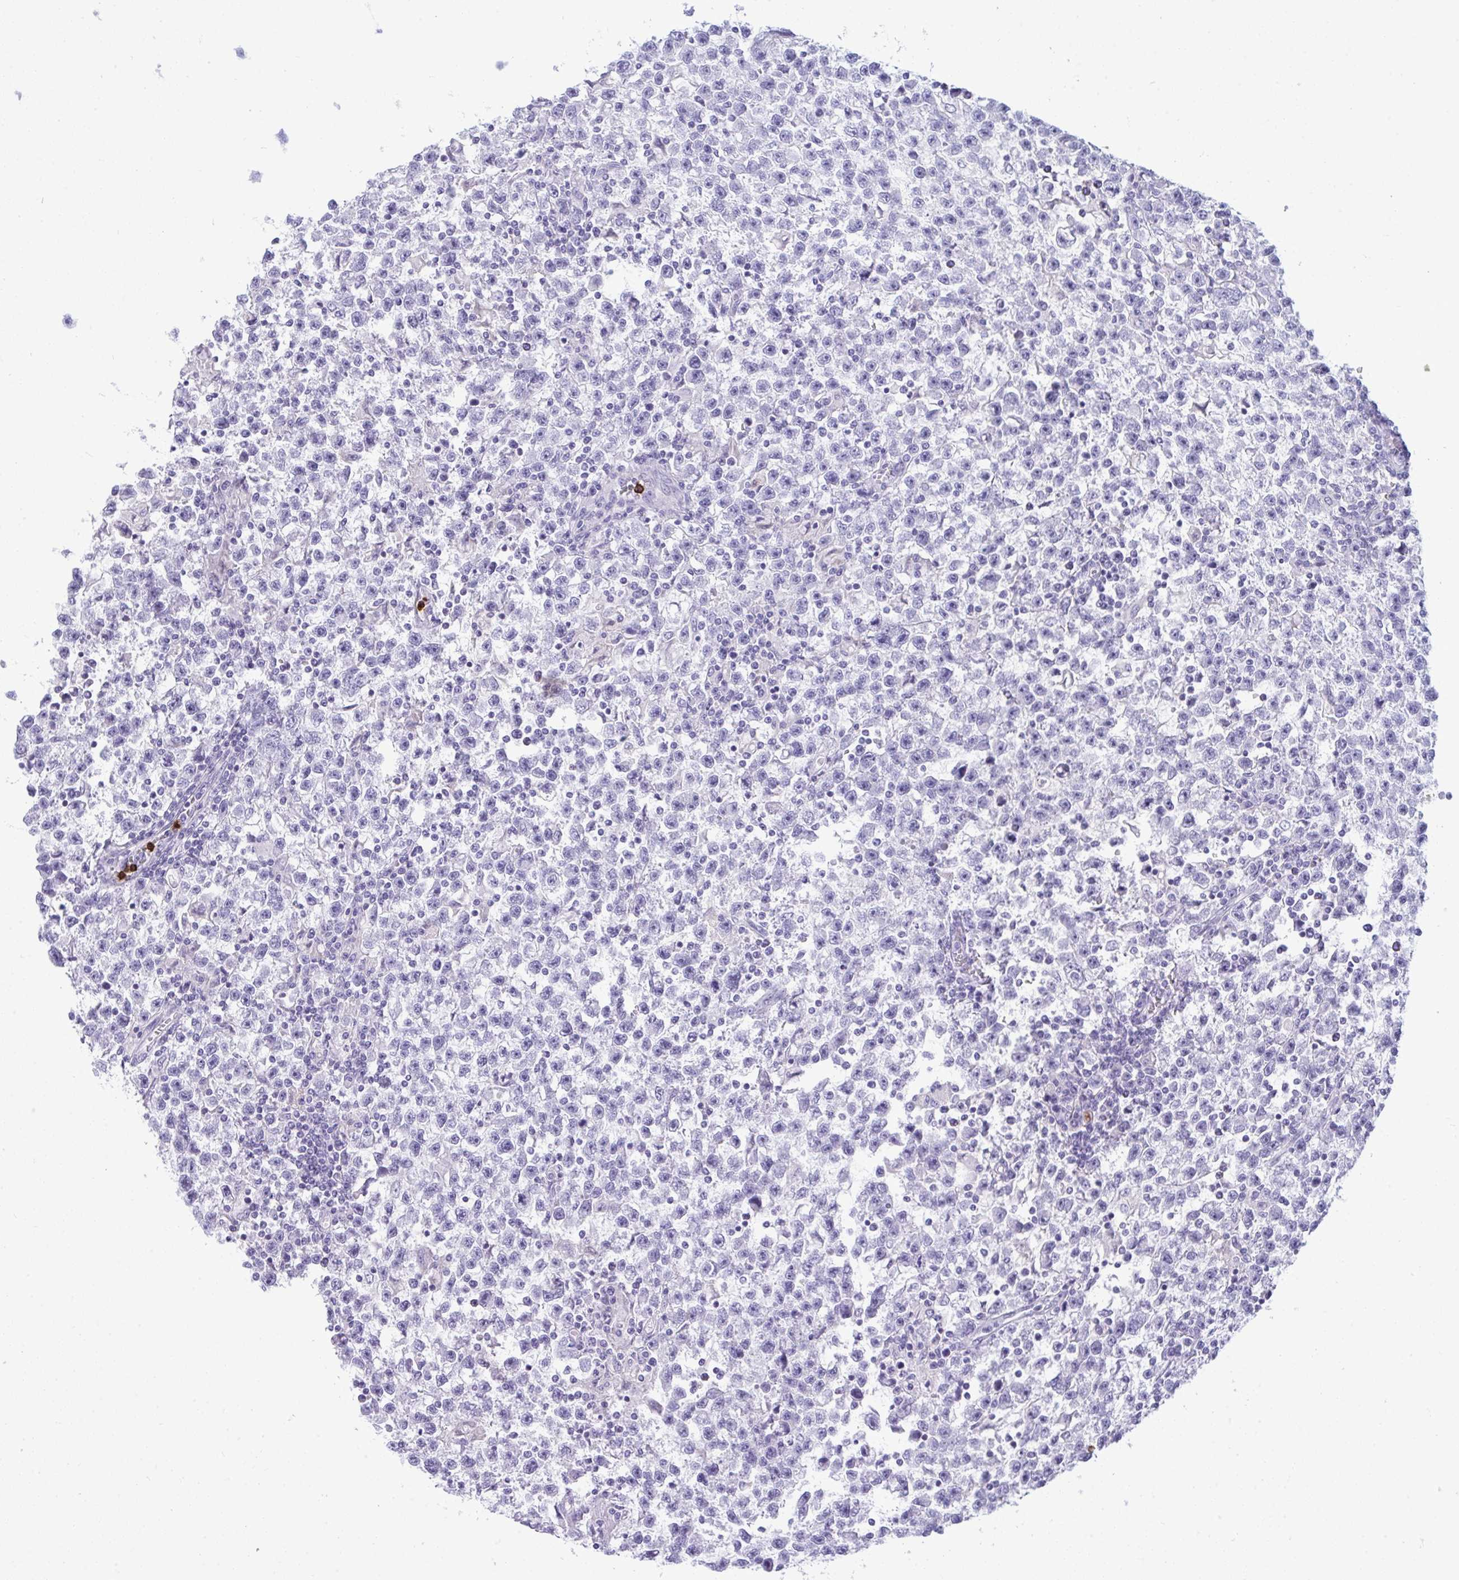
{"staining": {"intensity": "negative", "quantity": "none", "location": "none"}, "tissue": "testis cancer", "cell_type": "Tumor cells", "image_type": "cancer", "snomed": [{"axis": "morphology", "description": "Seminoma, NOS"}, {"axis": "topography", "description": "Testis"}], "caption": "An immunohistochemistry (IHC) image of seminoma (testis) is shown. There is no staining in tumor cells of seminoma (testis).", "gene": "ARHGAP42", "patient": {"sex": "male", "age": 31}}